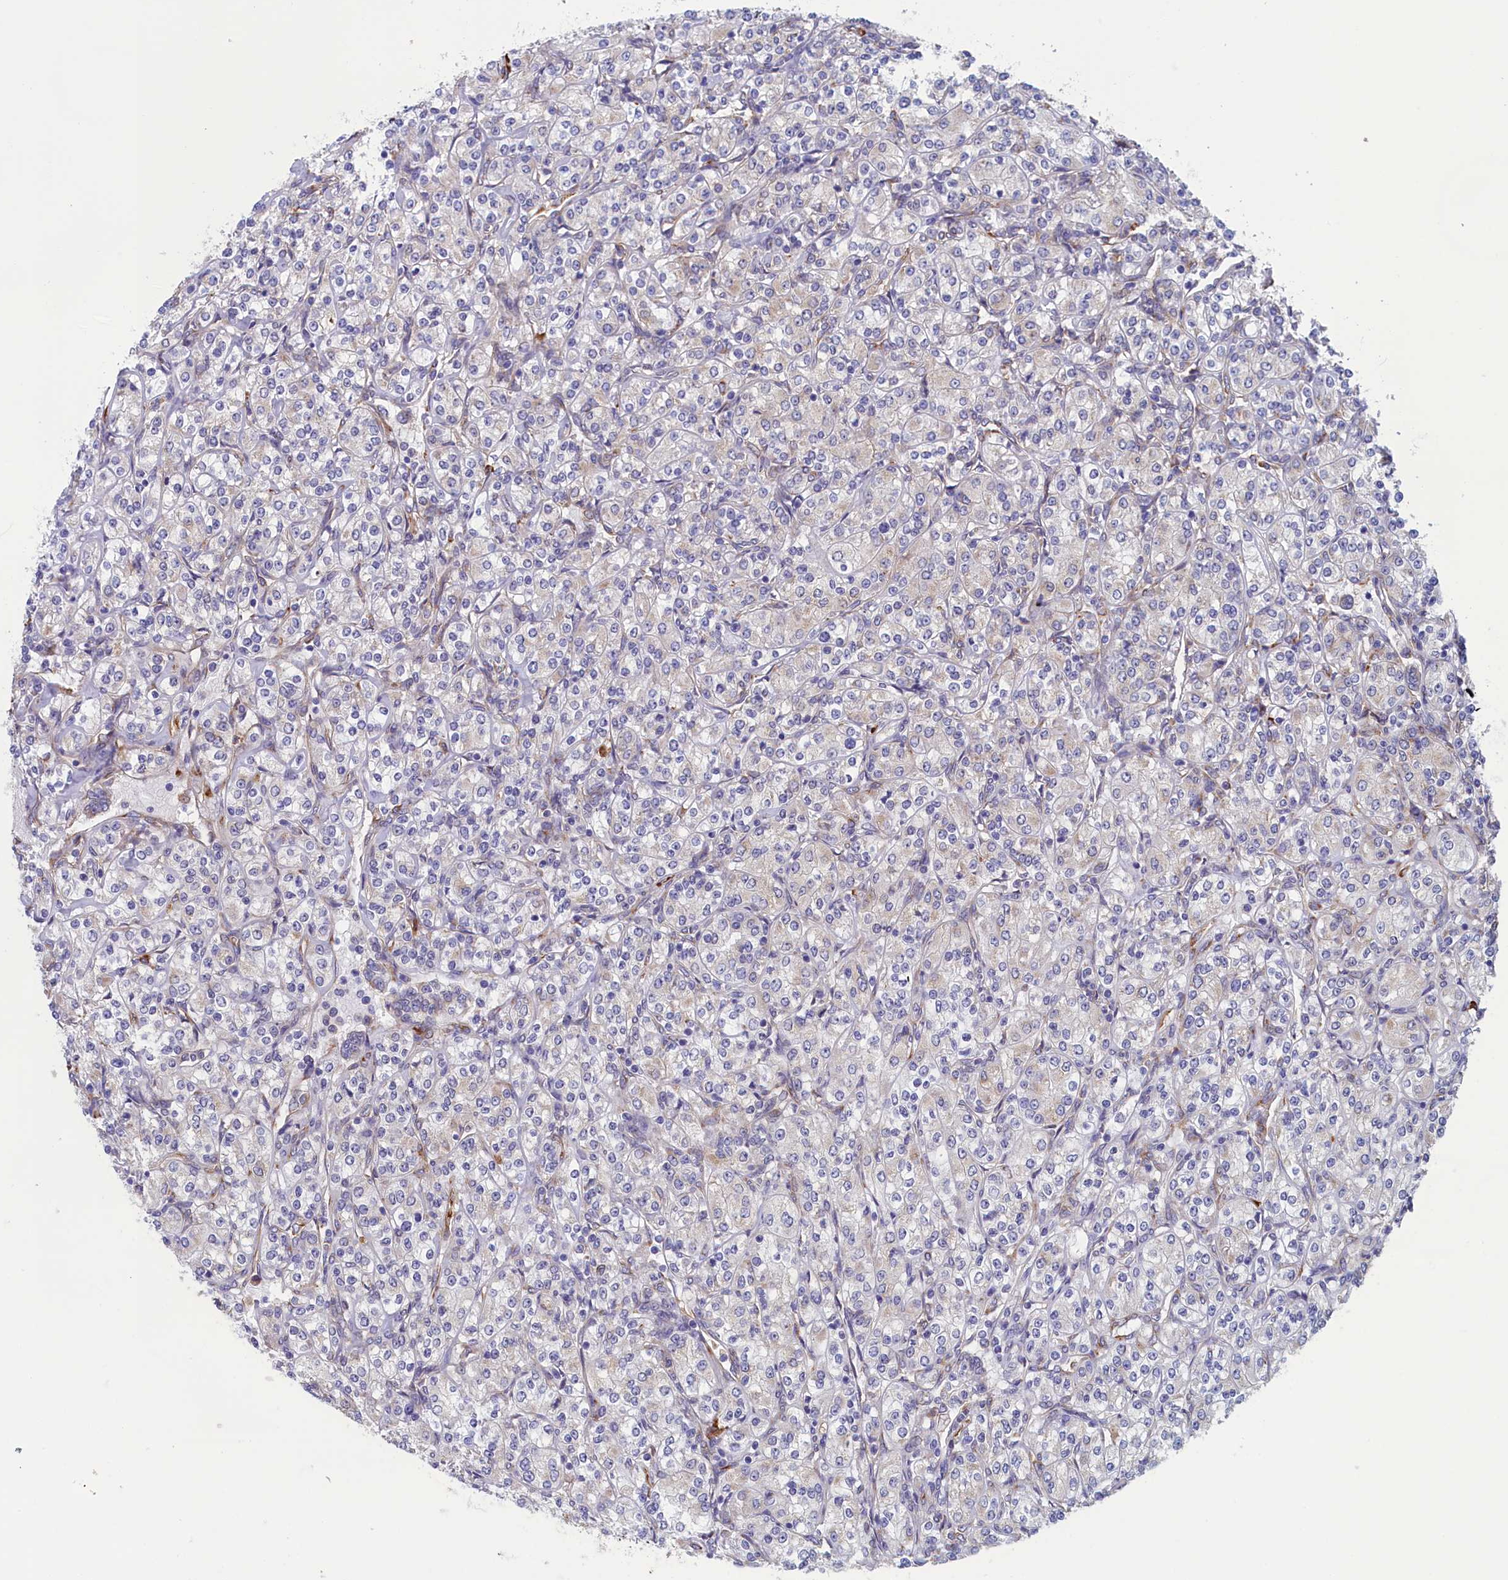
{"staining": {"intensity": "weak", "quantity": "<25%", "location": "cytoplasmic/membranous"}, "tissue": "renal cancer", "cell_type": "Tumor cells", "image_type": "cancer", "snomed": [{"axis": "morphology", "description": "Adenocarcinoma, NOS"}, {"axis": "topography", "description": "Kidney"}], "caption": "There is no significant positivity in tumor cells of renal cancer (adenocarcinoma).", "gene": "CCDC68", "patient": {"sex": "male", "age": 77}}